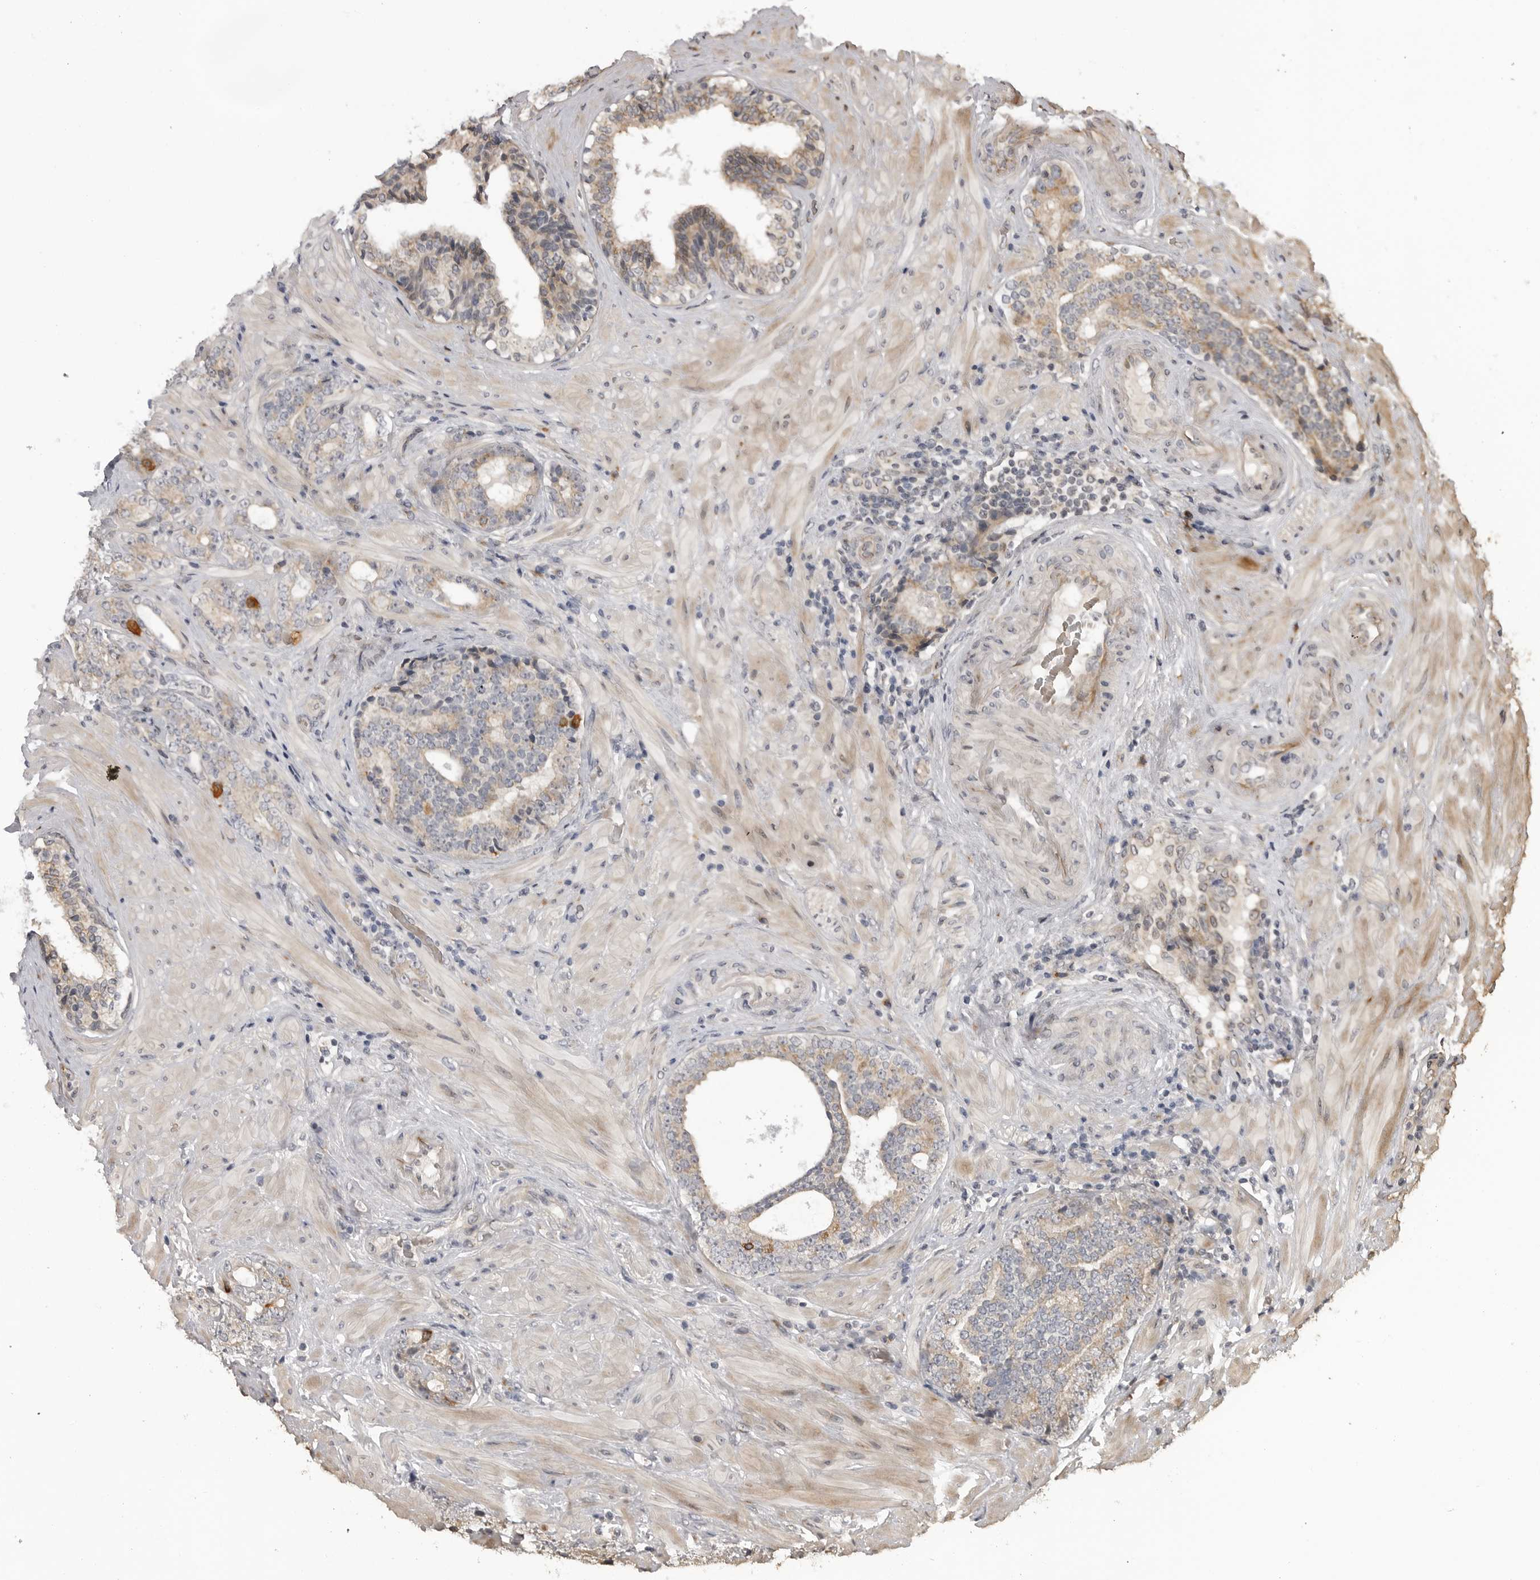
{"staining": {"intensity": "weak", "quantity": "25%-75%", "location": "cytoplasmic/membranous"}, "tissue": "prostate cancer", "cell_type": "Tumor cells", "image_type": "cancer", "snomed": [{"axis": "morphology", "description": "Adenocarcinoma, High grade"}, {"axis": "topography", "description": "Prostate"}], "caption": "A low amount of weak cytoplasmic/membranous positivity is appreciated in approximately 25%-75% of tumor cells in prostate cancer (high-grade adenocarcinoma) tissue.", "gene": "LRRC45", "patient": {"sex": "male", "age": 56}}